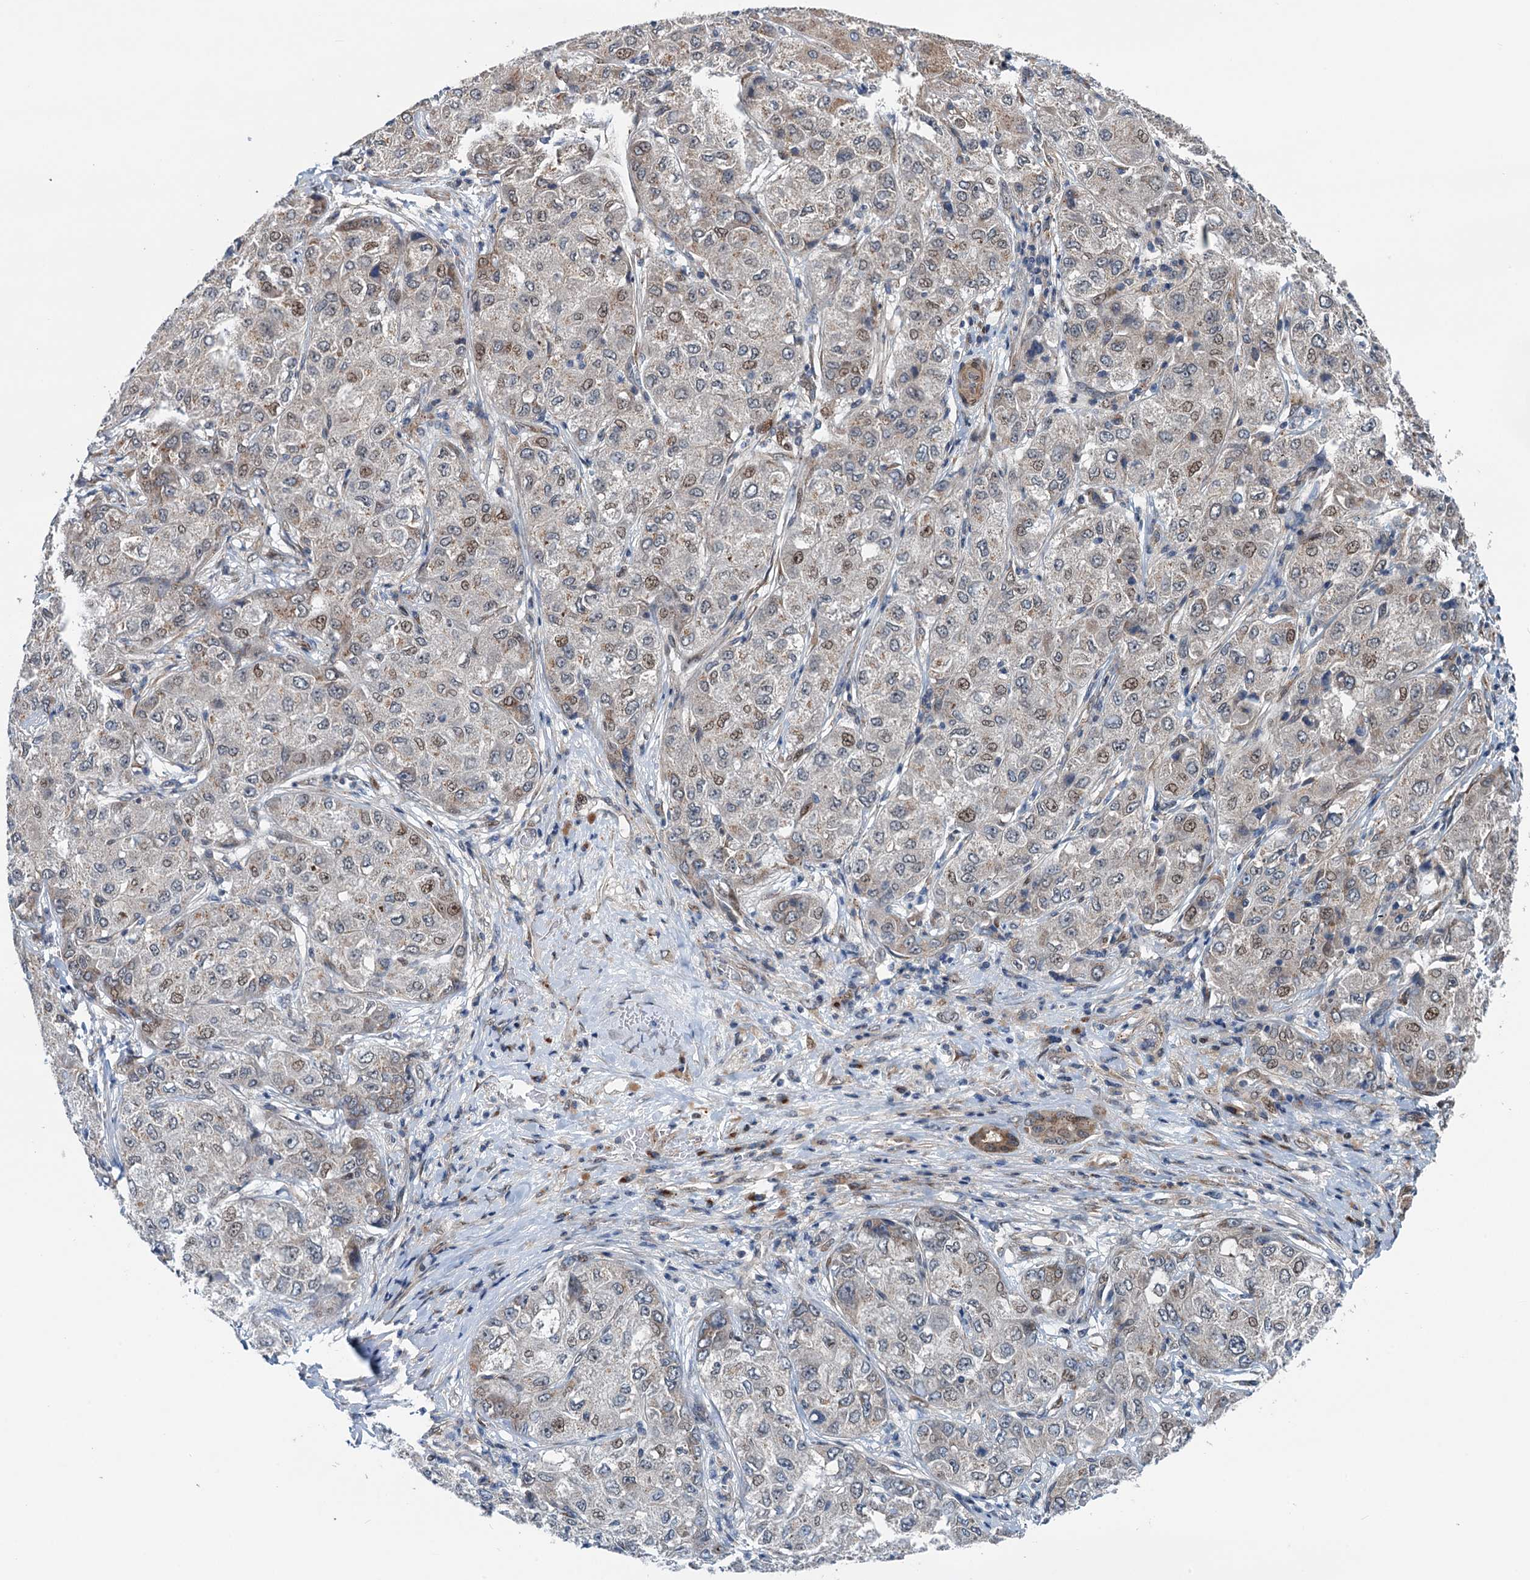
{"staining": {"intensity": "moderate", "quantity": "25%-75%", "location": "nuclear"}, "tissue": "liver cancer", "cell_type": "Tumor cells", "image_type": "cancer", "snomed": [{"axis": "morphology", "description": "Carcinoma, Hepatocellular, NOS"}, {"axis": "topography", "description": "Liver"}], "caption": "This photomicrograph shows liver cancer (hepatocellular carcinoma) stained with immunohistochemistry (IHC) to label a protein in brown. The nuclear of tumor cells show moderate positivity for the protein. Nuclei are counter-stained blue.", "gene": "DYNC2I2", "patient": {"sex": "male", "age": 80}}